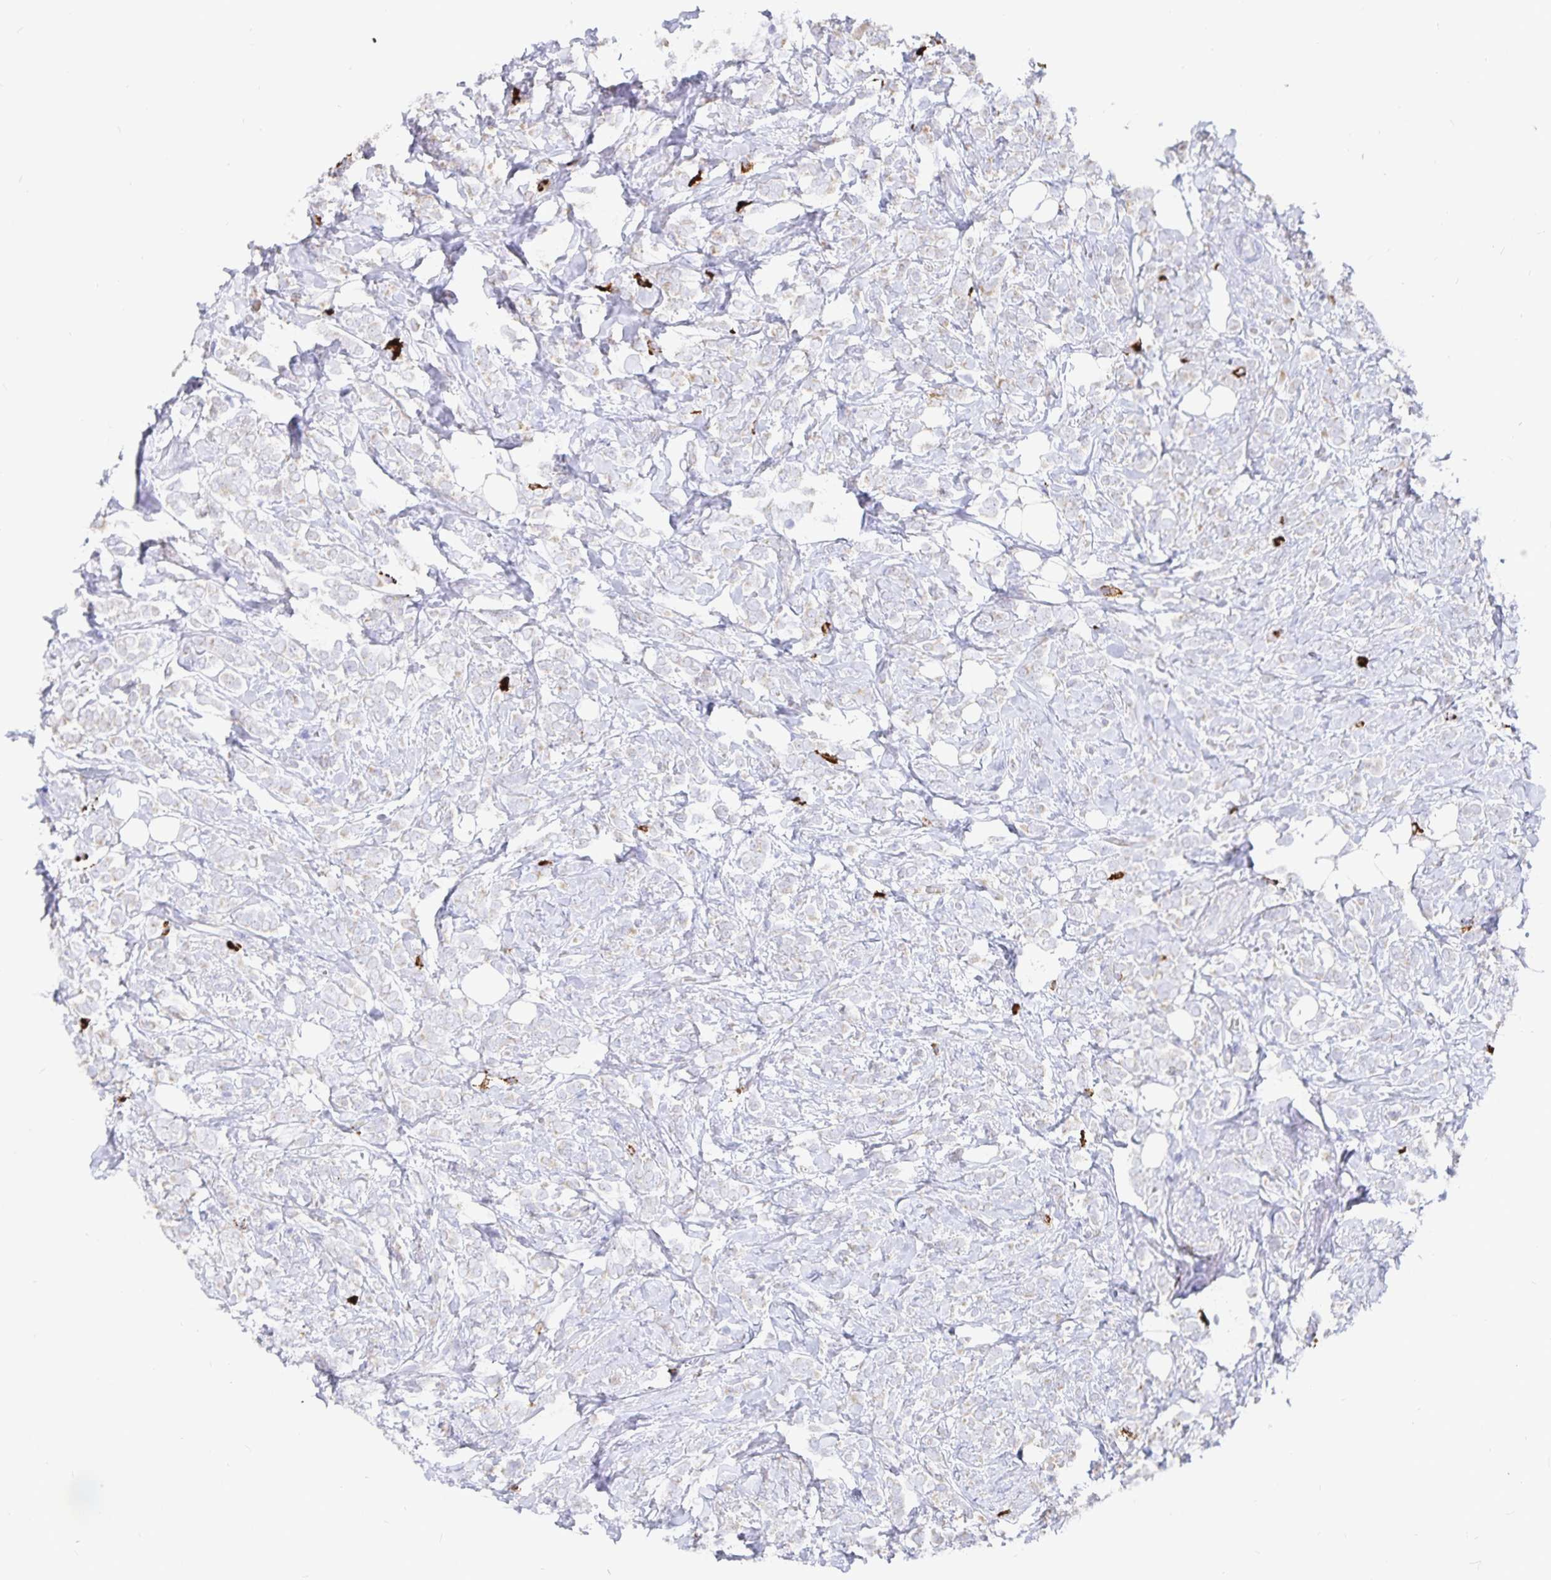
{"staining": {"intensity": "weak", "quantity": "<25%", "location": "cytoplasmic/membranous"}, "tissue": "breast cancer", "cell_type": "Tumor cells", "image_type": "cancer", "snomed": [{"axis": "morphology", "description": "Lobular carcinoma"}, {"axis": "topography", "description": "Breast"}], "caption": "Immunohistochemical staining of human breast cancer reveals no significant expression in tumor cells.", "gene": "PKHD1", "patient": {"sex": "female", "age": 49}}